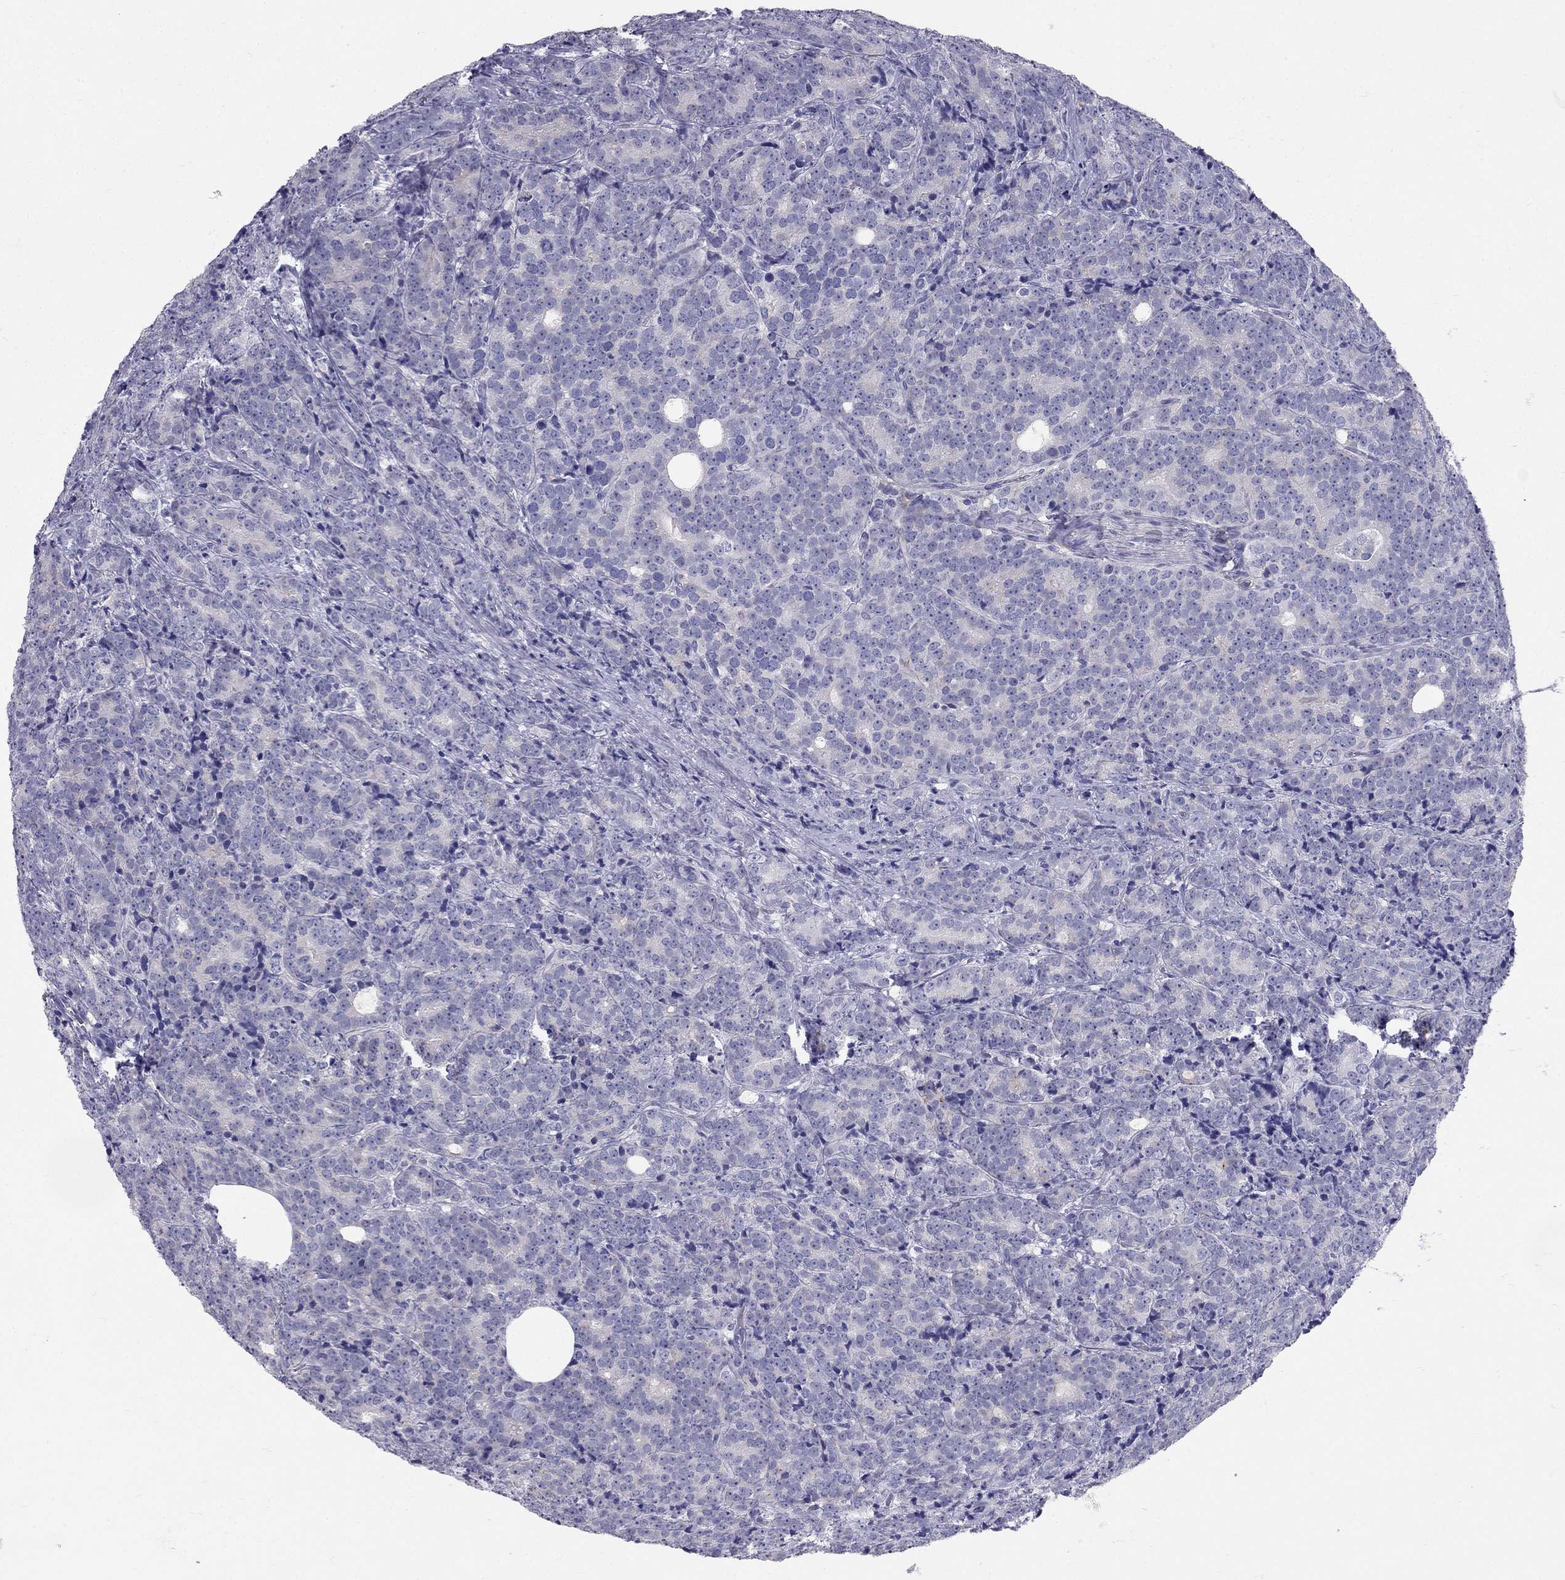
{"staining": {"intensity": "negative", "quantity": "none", "location": "none"}, "tissue": "prostate cancer", "cell_type": "Tumor cells", "image_type": "cancer", "snomed": [{"axis": "morphology", "description": "Adenocarcinoma, NOS"}, {"axis": "topography", "description": "Prostate"}], "caption": "This is a image of immunohistochemistry (IHC) staining of prostate adenocarcinoma, which shows no positivity in tumor cells.", "gene": "RFLNA", "patient": {"sex": "male", "age": 71}}